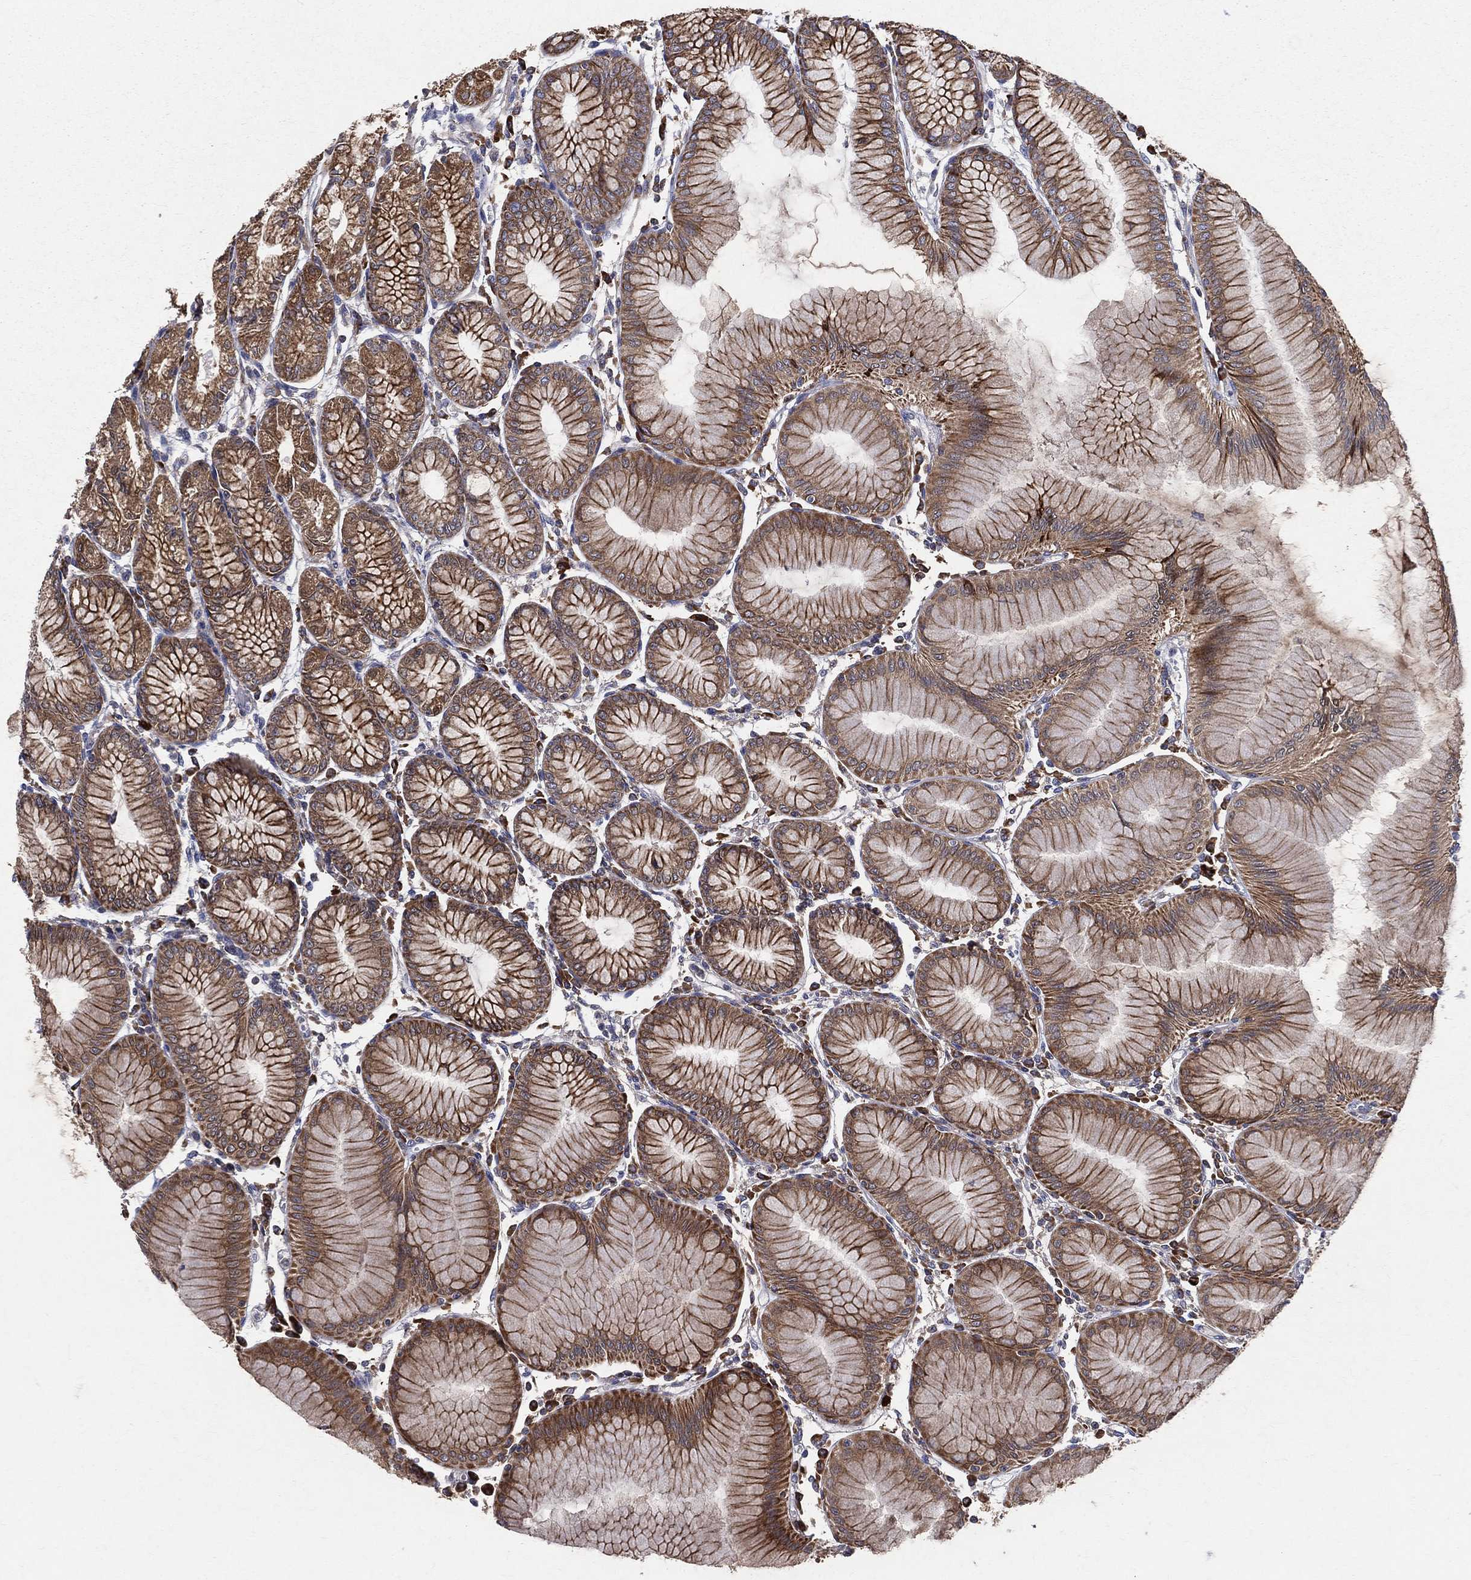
{"staining": {"intensity": "strong", "quantity": ">75%", "location": "cytoplasmic/membranous"}, "tissue": "stomach", "cell_type": "Glandular cells", "image_type": "normal", "snomed": [{"axis": "morphology", "description": "Normal tissue, NOS"}, {"axis": "topography", "description": "Stomach"}], "caption": "Stomach stained with immunohistochemistry shows strong cytoplasmic/membranous staining in approximately >75% of glandular cells. The protein of interest is stained brown, and the nuclei are stained in blue (DAB (3,3'-diaminobenzidine) IHC with brightfield microscopy, high magnification).", "gene": "MIX23", "patient": {"sex": "female", "age": 57}}